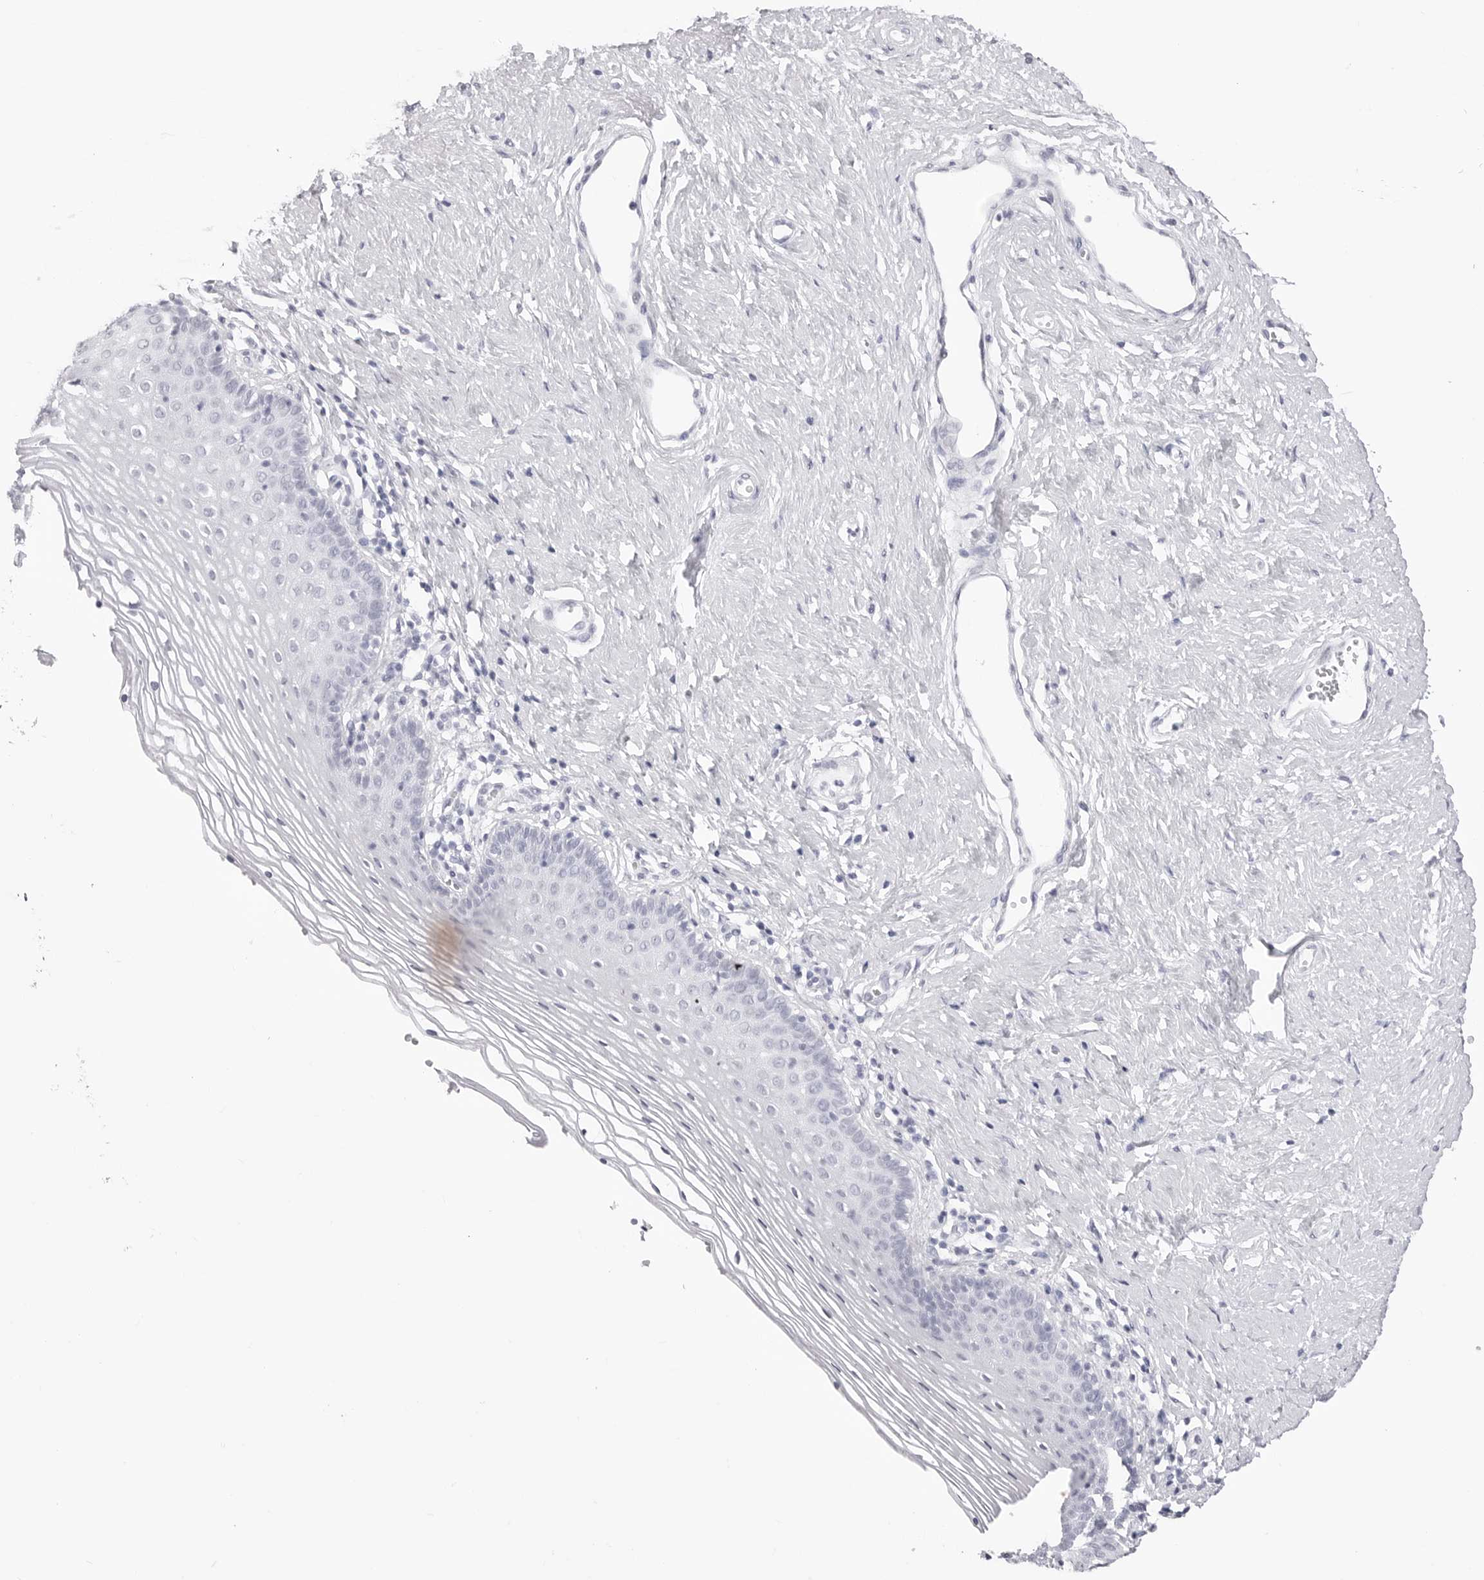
{"staining": {"intensity": "negative", "quantity": "none", "location": "none"}, "tissue": "vagina", "cell_type": "Squamous epithelial cells", "image_type": "normal", "snomed": [{"axis": "morphology", "description": "Normal tissue, NOS"}, {"axis": "topography", "description": "Vagina"}], "caption": "Normal vagina was stained to show a protein in brown. There is no significant positivity in squamous epithelial cells.", "gene": "TSSK1B", "patient": {"sex": "female", "age": 32}}